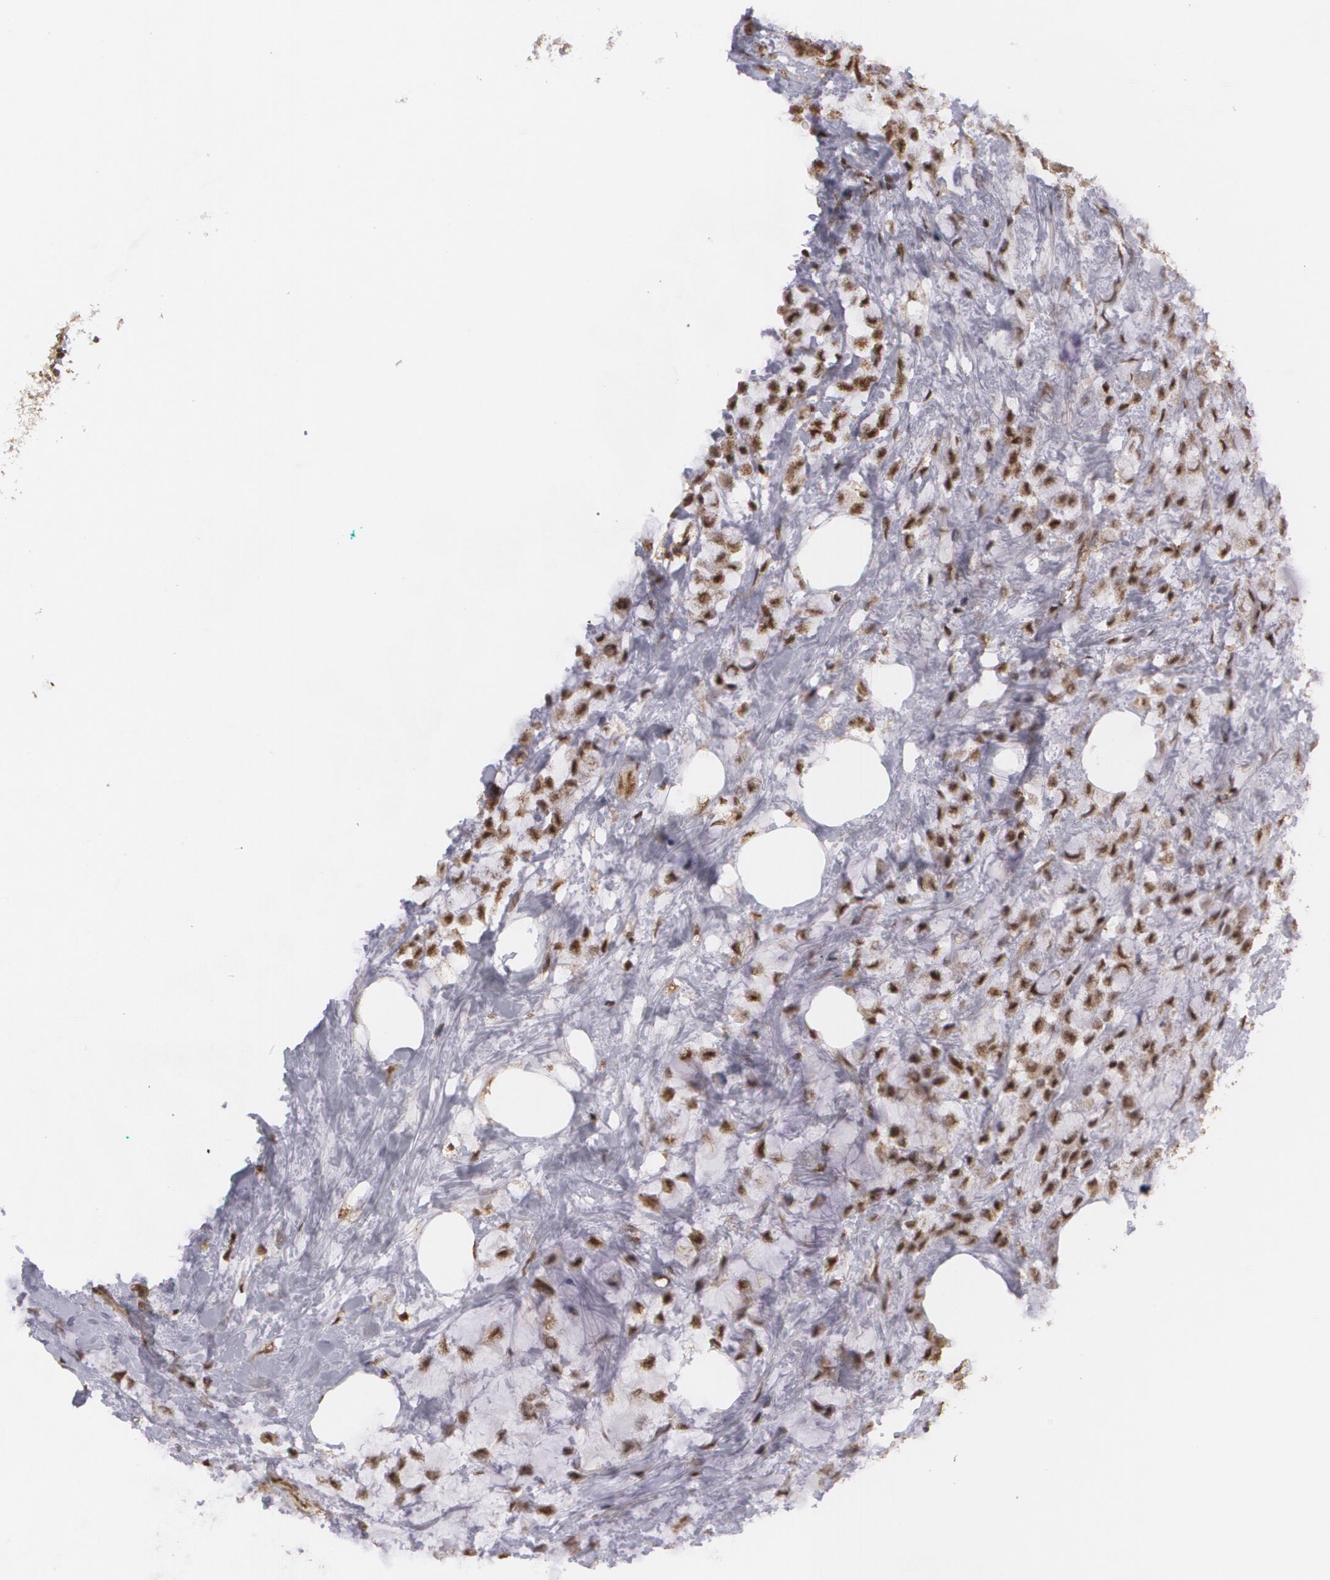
{"staining": {"intensity": "moderate", "quantity": ">75%", "location": "nuclear"}, "tissue": "breast cancer", "cell_type": "Tumor cells", "image_type": "cancer", "snomed": [{"axis": "morphology", "description": "Lobular carcinoma"}, {"axis": "topography", "description": "Breast"}], "caption": "Breast lobular carcinoma stained for a protein exhibits moderate nuclear positivity in tumor cells.", "gene": "MXD1", "patient": {"sex": "female", "age": 85}}